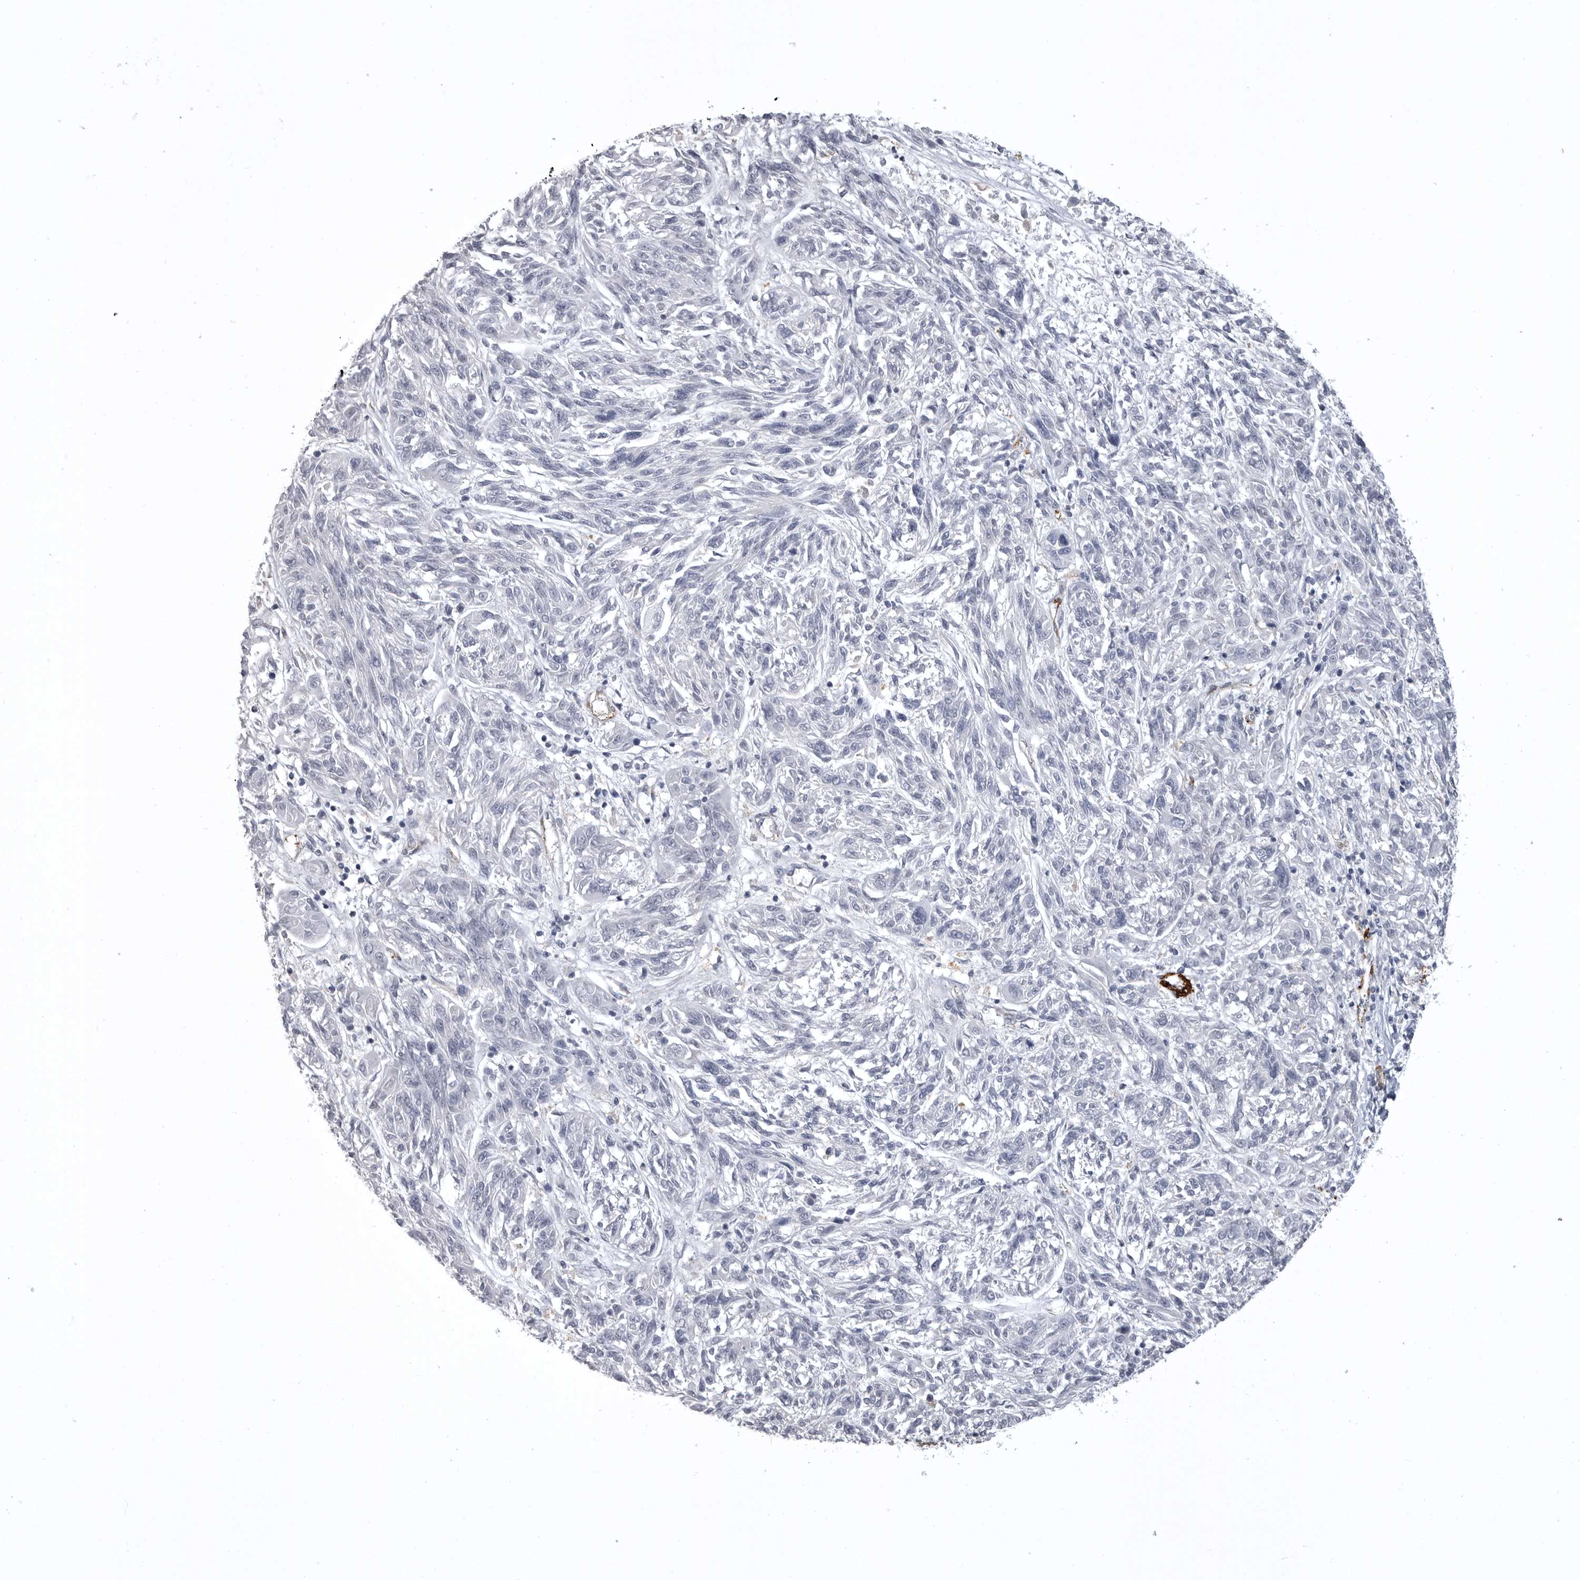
{"staining": {"intensity": "negative", "quantity": "none", "location": "none"}, "tissue": "melanoma", "cell_type": "Tumor cells", "image_type": "cancer", "snomed": [{"axis": "morphology", "description": "Malignant melanoma, NOS"}, {"axis": "topography", "description": "Skin"}], "caption": "Photomicrograph shows no protein expression in tumor cells of melanoma tissue.", "gene": "AOC3", "patient": {"sex": "male", "age": 53}}